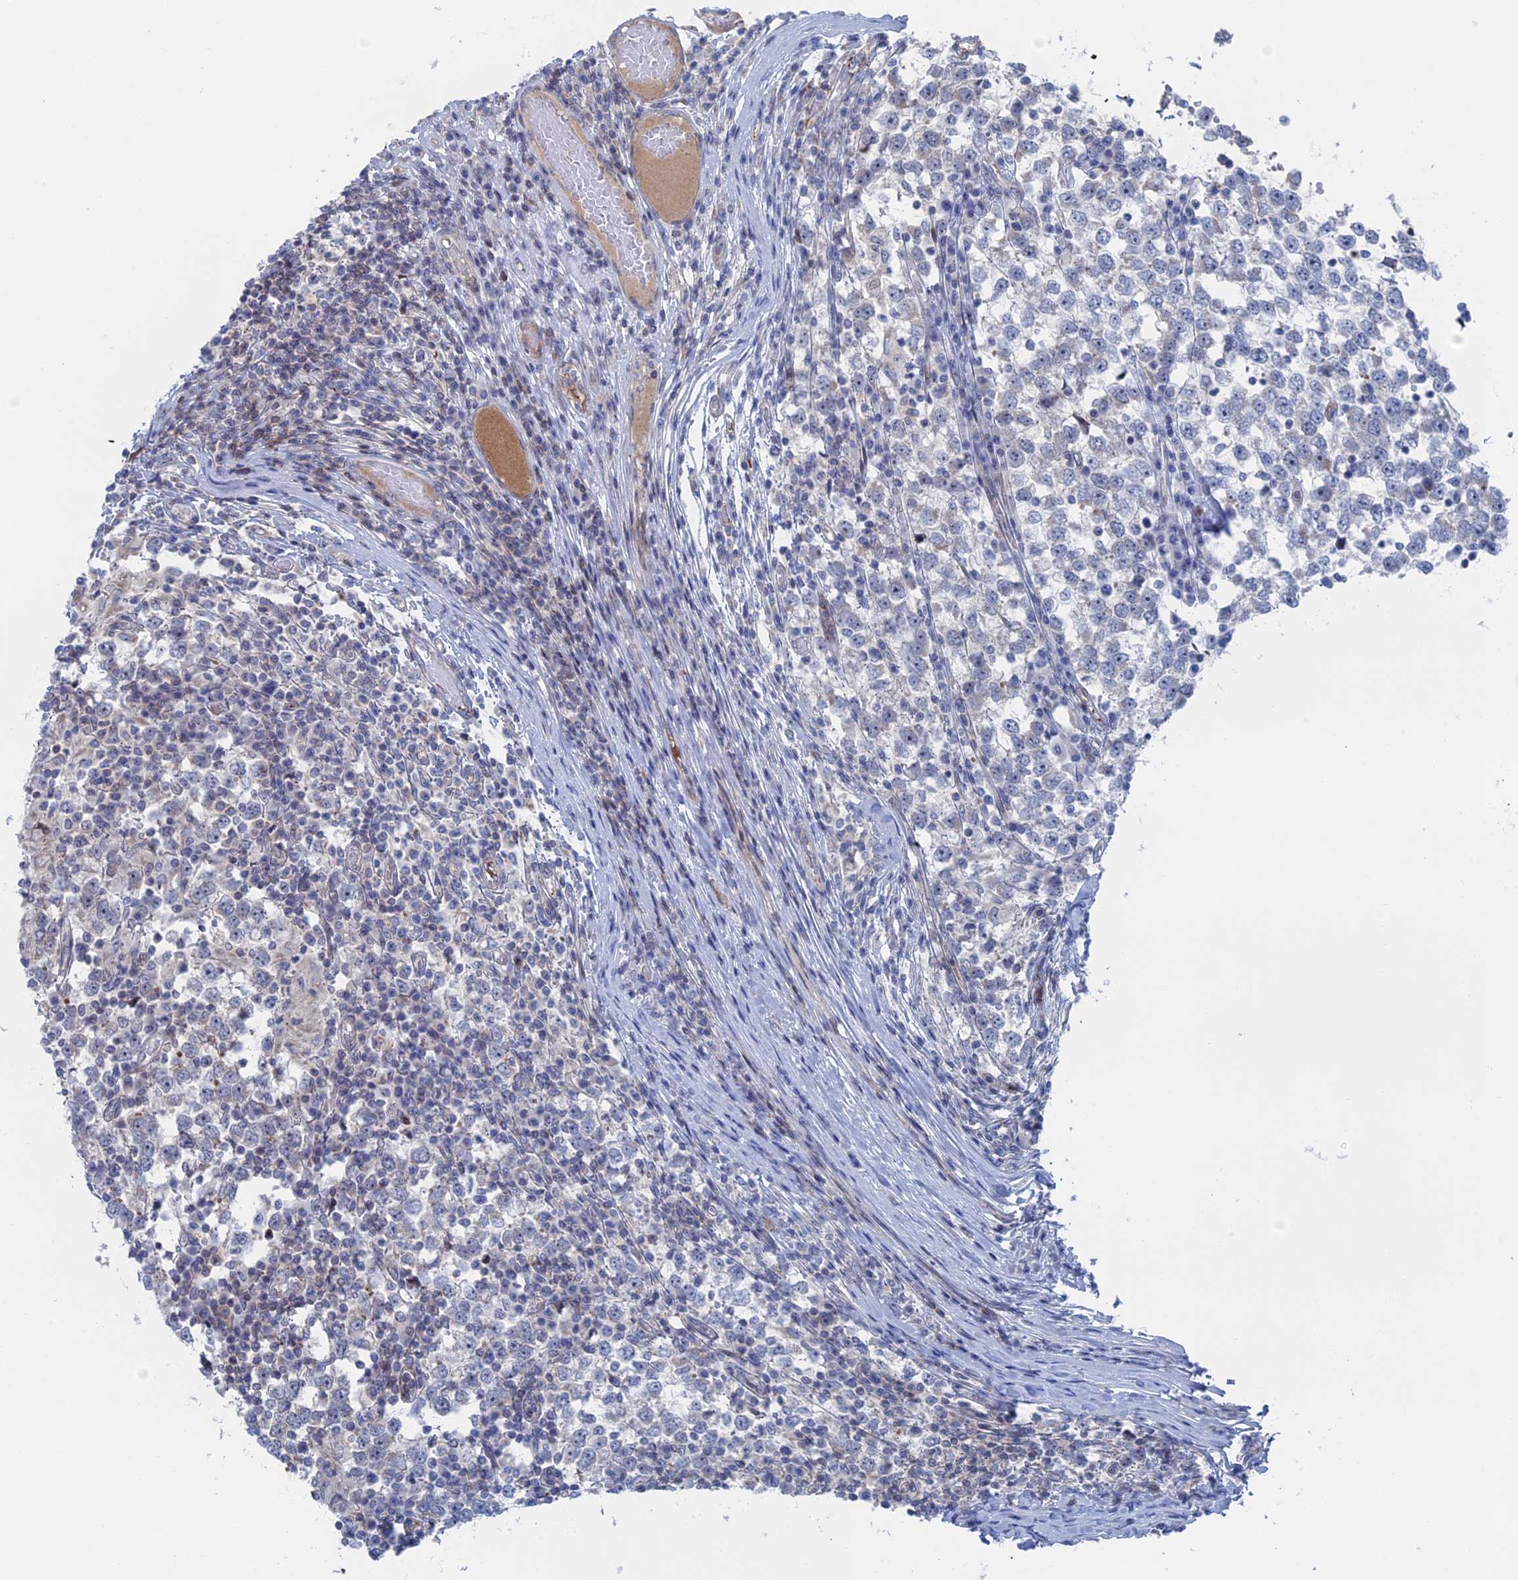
{"staining": {"intensity": "negative", "quantity": "none", "location": "none"}, "tissue": "testis cancer", "cell_type": "Tumor cells", "image_type": "cancer", "snomed": [{"axis": "morphology", "description": "Seminoma, NOS"}, {"axis": "topography", "description": "Testis"}], "caption": "Testis cancer was stained to show a protein in brown. There is no significant expression in tumor cells.", "gene": "IL7", "patient": {"sex": "male", "age": 65}}